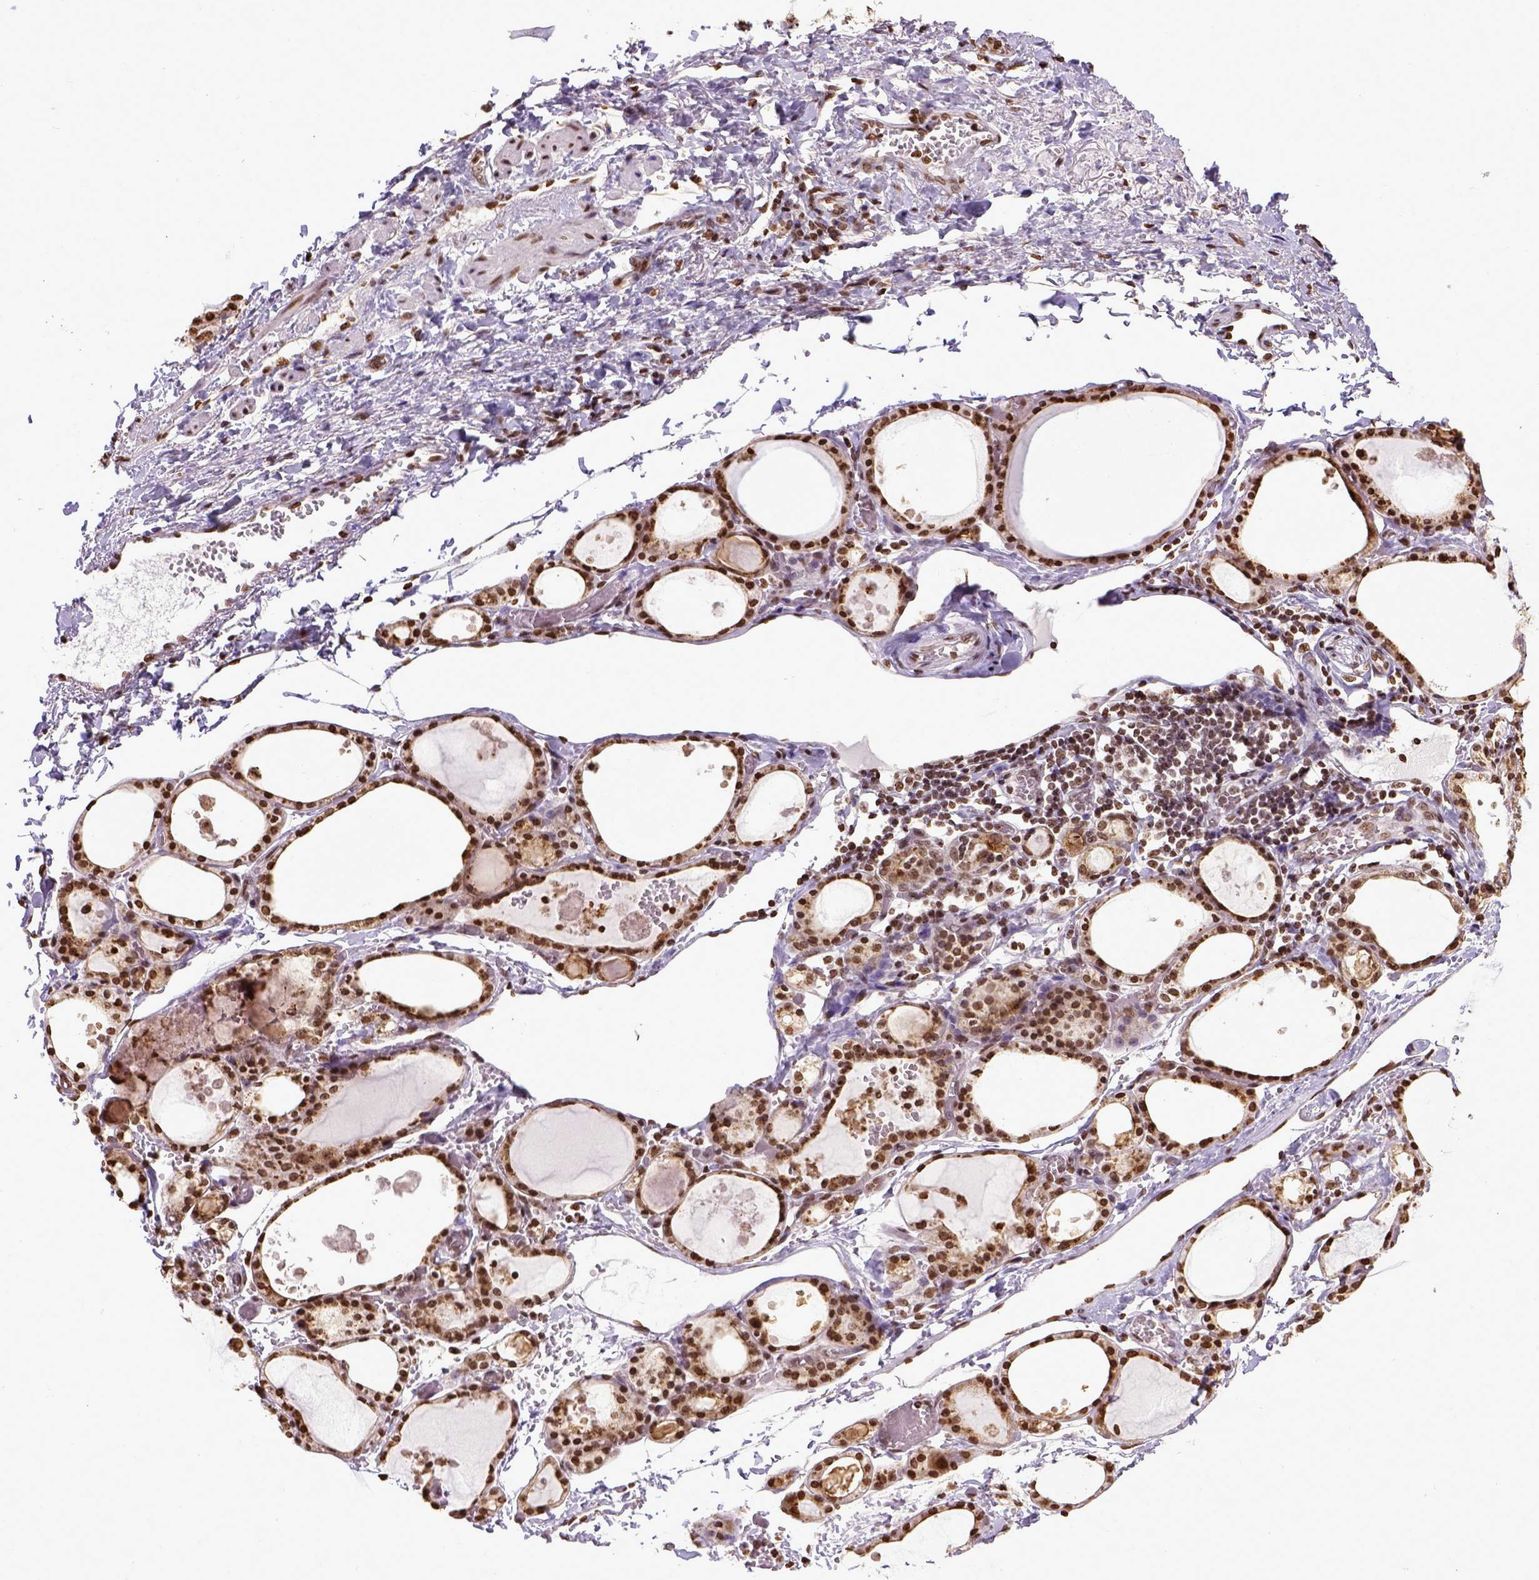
{"staining": {"intensity": "strong", "quantity": ">75%", "location": "nuclear"}, "tissue": "thyroid gland", "cell_type": "Glandular cells", "image_type": "normal", "snomed": [{"axis": "morphology", "description": "Normal tissue, NOS"}, {"axis": "topography", "description": "Thyroid gland"}], "caption": "IHC image of normal human thyroid gland stained for a protein (brown), which reveals high levels of strong nuclear staining in approximately >75% of glandular cells.", "gene": "ZNF75D", "patient": {"sex": "male", "age": 68}}